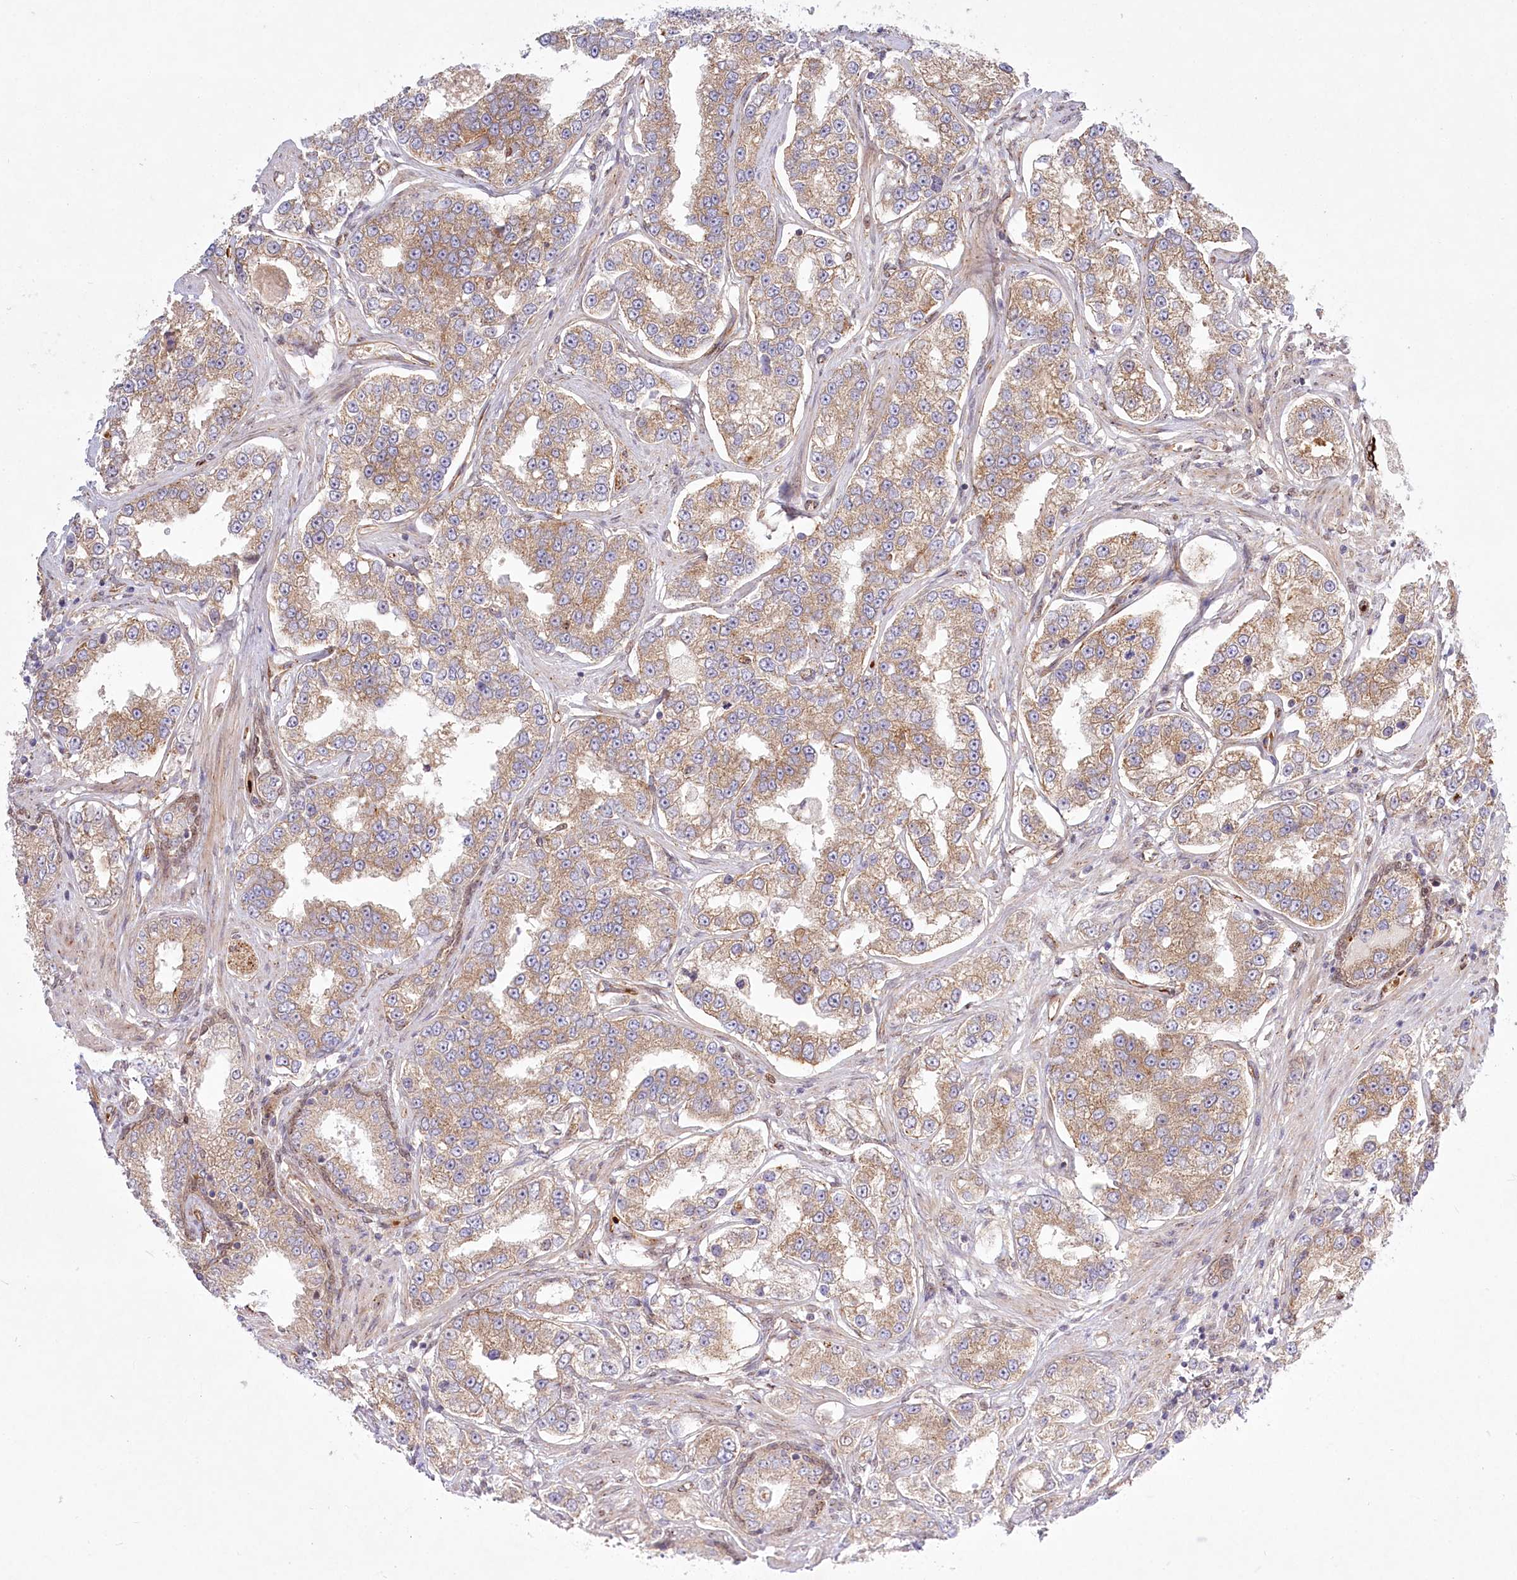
{"staining": {"intensity": "moderate", "quantity": ">75%", "location": "cytoplasmic/membranous"}, "tissue": "prostate cancer", "cell_type": "Tumor cells", "image_type": "cancer", "snomed": [{"axis": "morphology", "description": "Normal tissue, NOS"}, {"axis": "morphology", "description": "Adenocarcinoma, High grade"}, {"axis": "topography", "description": "Prostate"}], "caption": "Moderate cytoplasmic/membranous protein expression is present in about >75% of tumor cells in prostate cancer.", "gene": "COMMD3", "patient": {"sex": "male", "age": 83}}